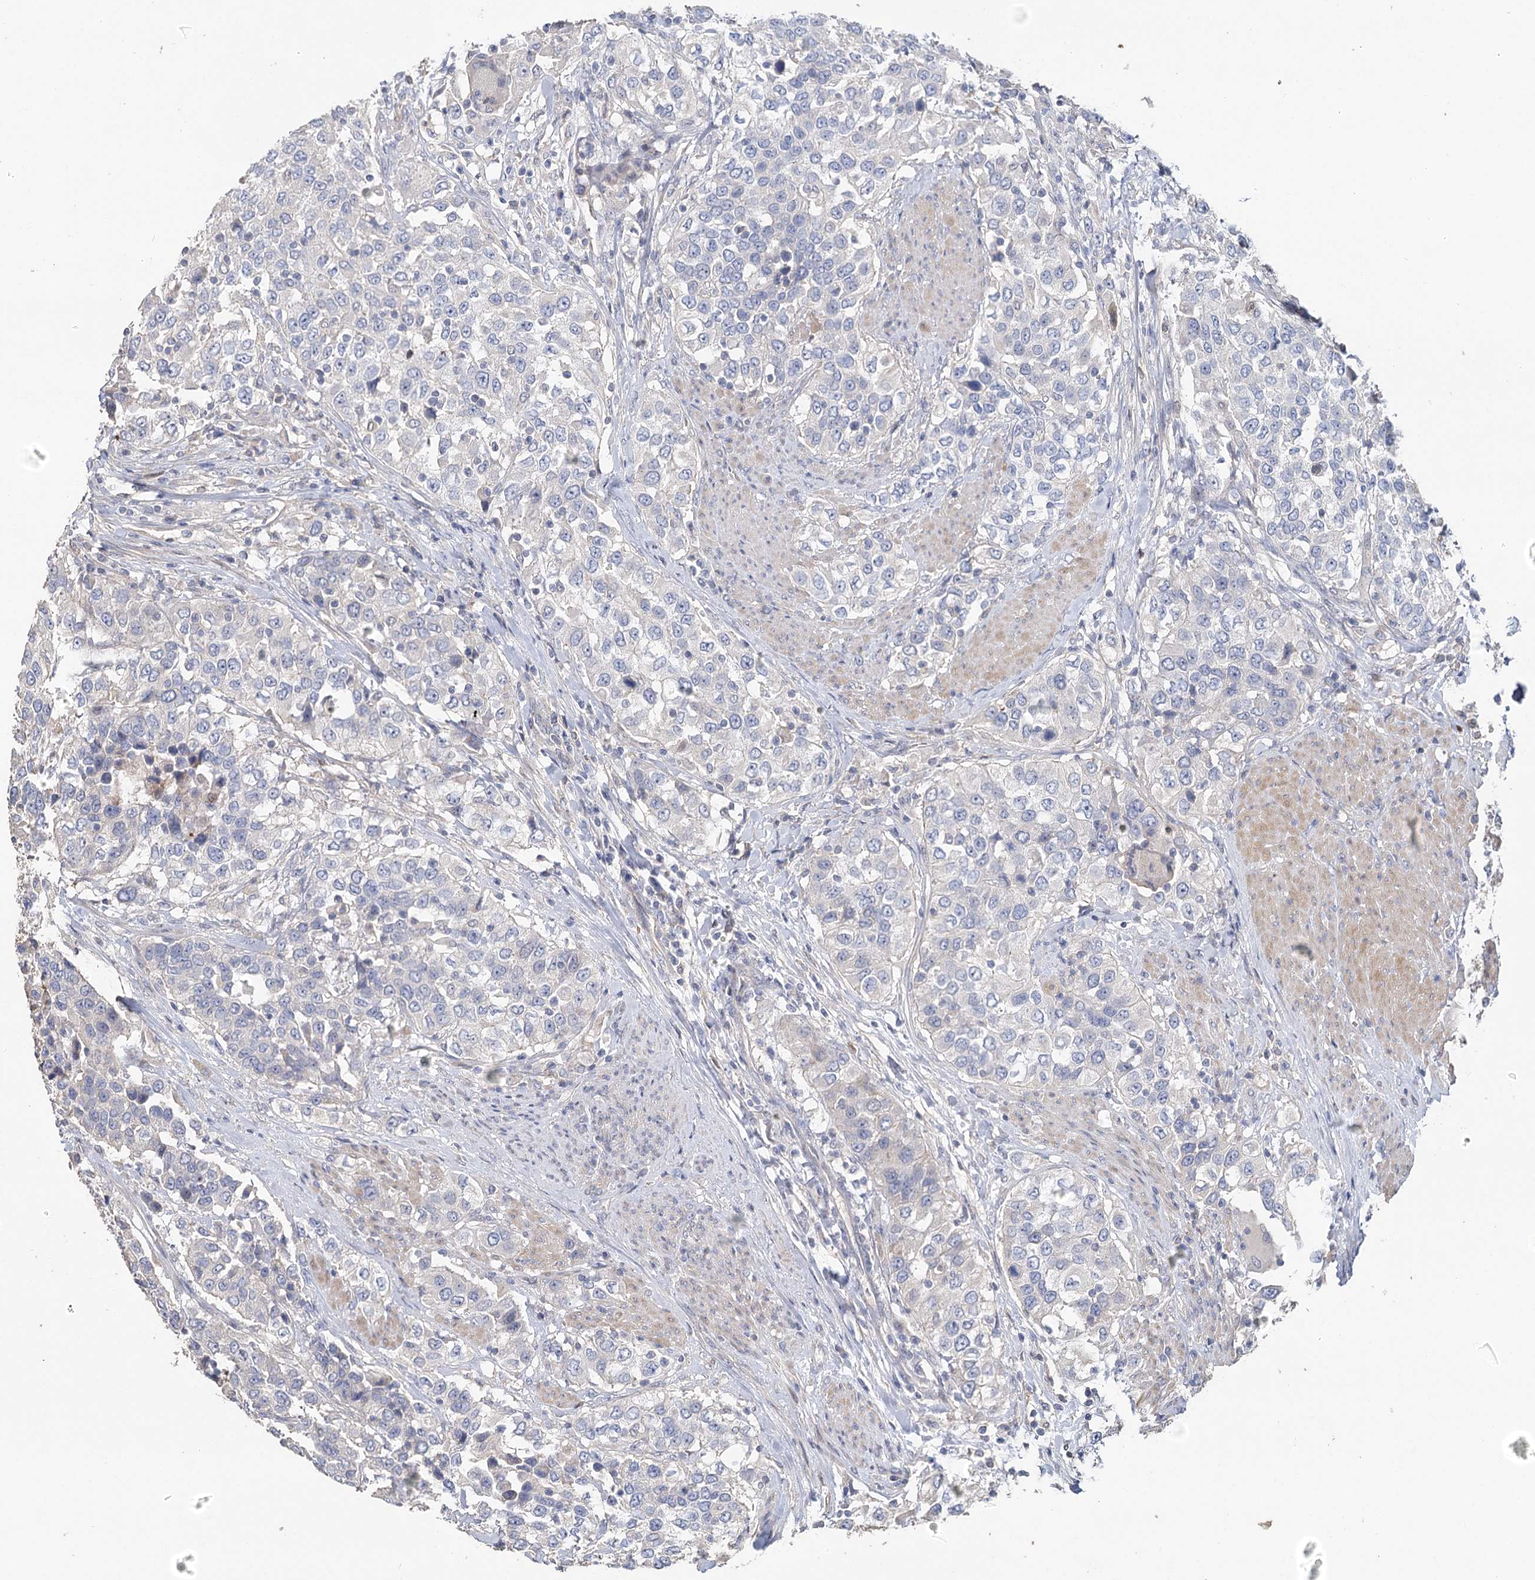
{"staining": {"intensity": "negative", "quantity": "none", "location": "none"}, "tissue": "urothelial cancer", "cell_type": "Tumor cells", "image_type": "cancer", "snomed": [{"axis": "morphology", "description": "Urothelial carcinoma, High grade"}, {"axis": "topography", "description": "Urinary bladder"}], "caption": "Immunohistochemical staining of human urothelial cancer demonstrates no significant positivity in tumor cells.", "gene": "EPB41L5", "patient": {"sex": "female", "age": 80}}